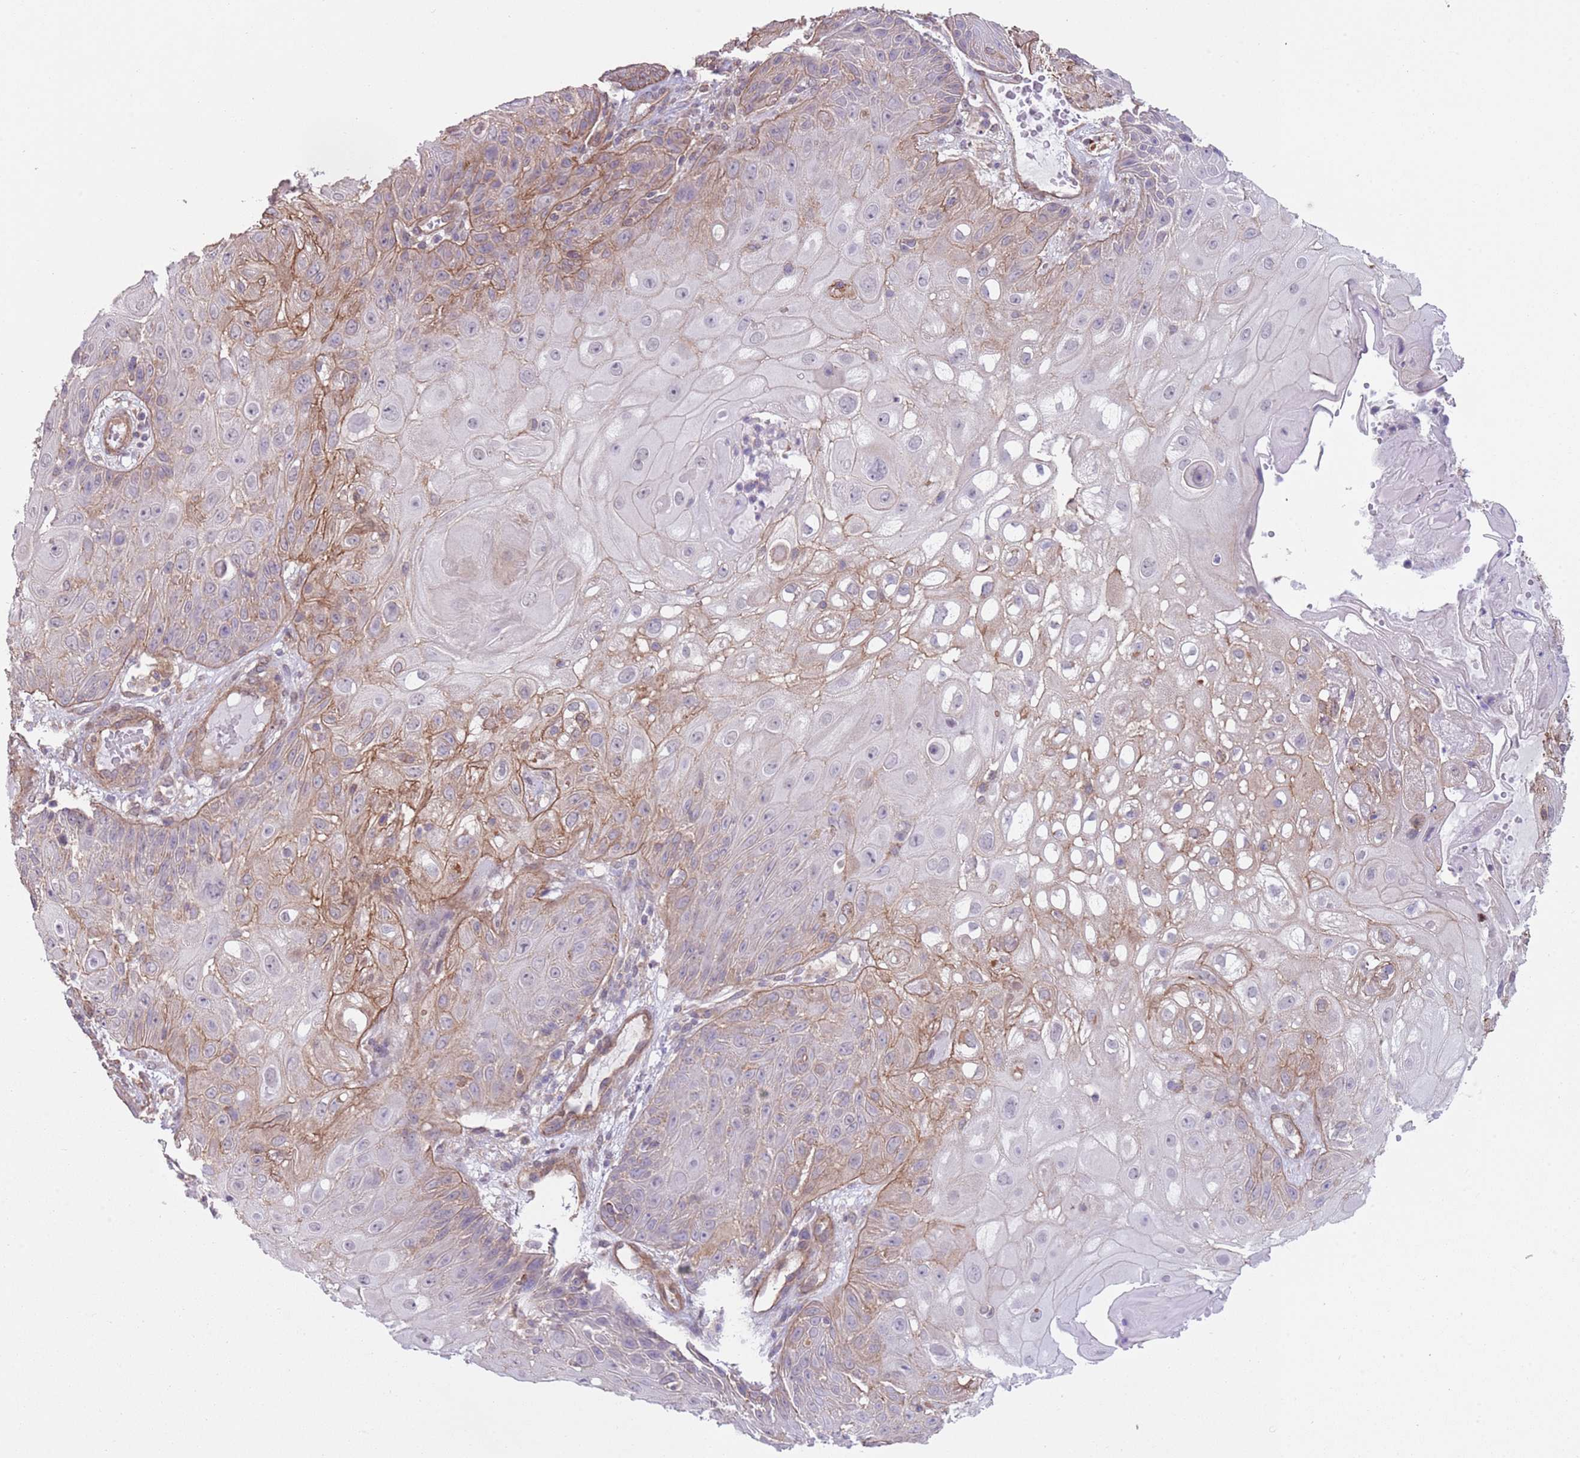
{"staining": {"intensity": "moderate", "quantity": "<25%", "location": "cytoplasmic/membranous"}, "tissue": "skin cancer", "cell_type": "Tumor cells", "image_type": "cancer", "snomed": [{"axis": "morphology", "description": "Normal tissue, NOS"}, {"axis": "morphology", "description": "Squamous cell carcinoma, NOS"}, {"axis": "topography", "description": "Skin"}, {"axis": "topography", "description": "Cartilage tissue"}], "caption": "Immunohistochemistry (DAB) staining of human squamous cell carcinoma (skin) shows moderate cytoplasmic/membranous protein positivity in about <25% of tumor cells. Ihc stains the protein of interest in brown and the nuclei are stained blue.", "gene": "CREBZF", "patient": {"sex": "female", "age": 79}}